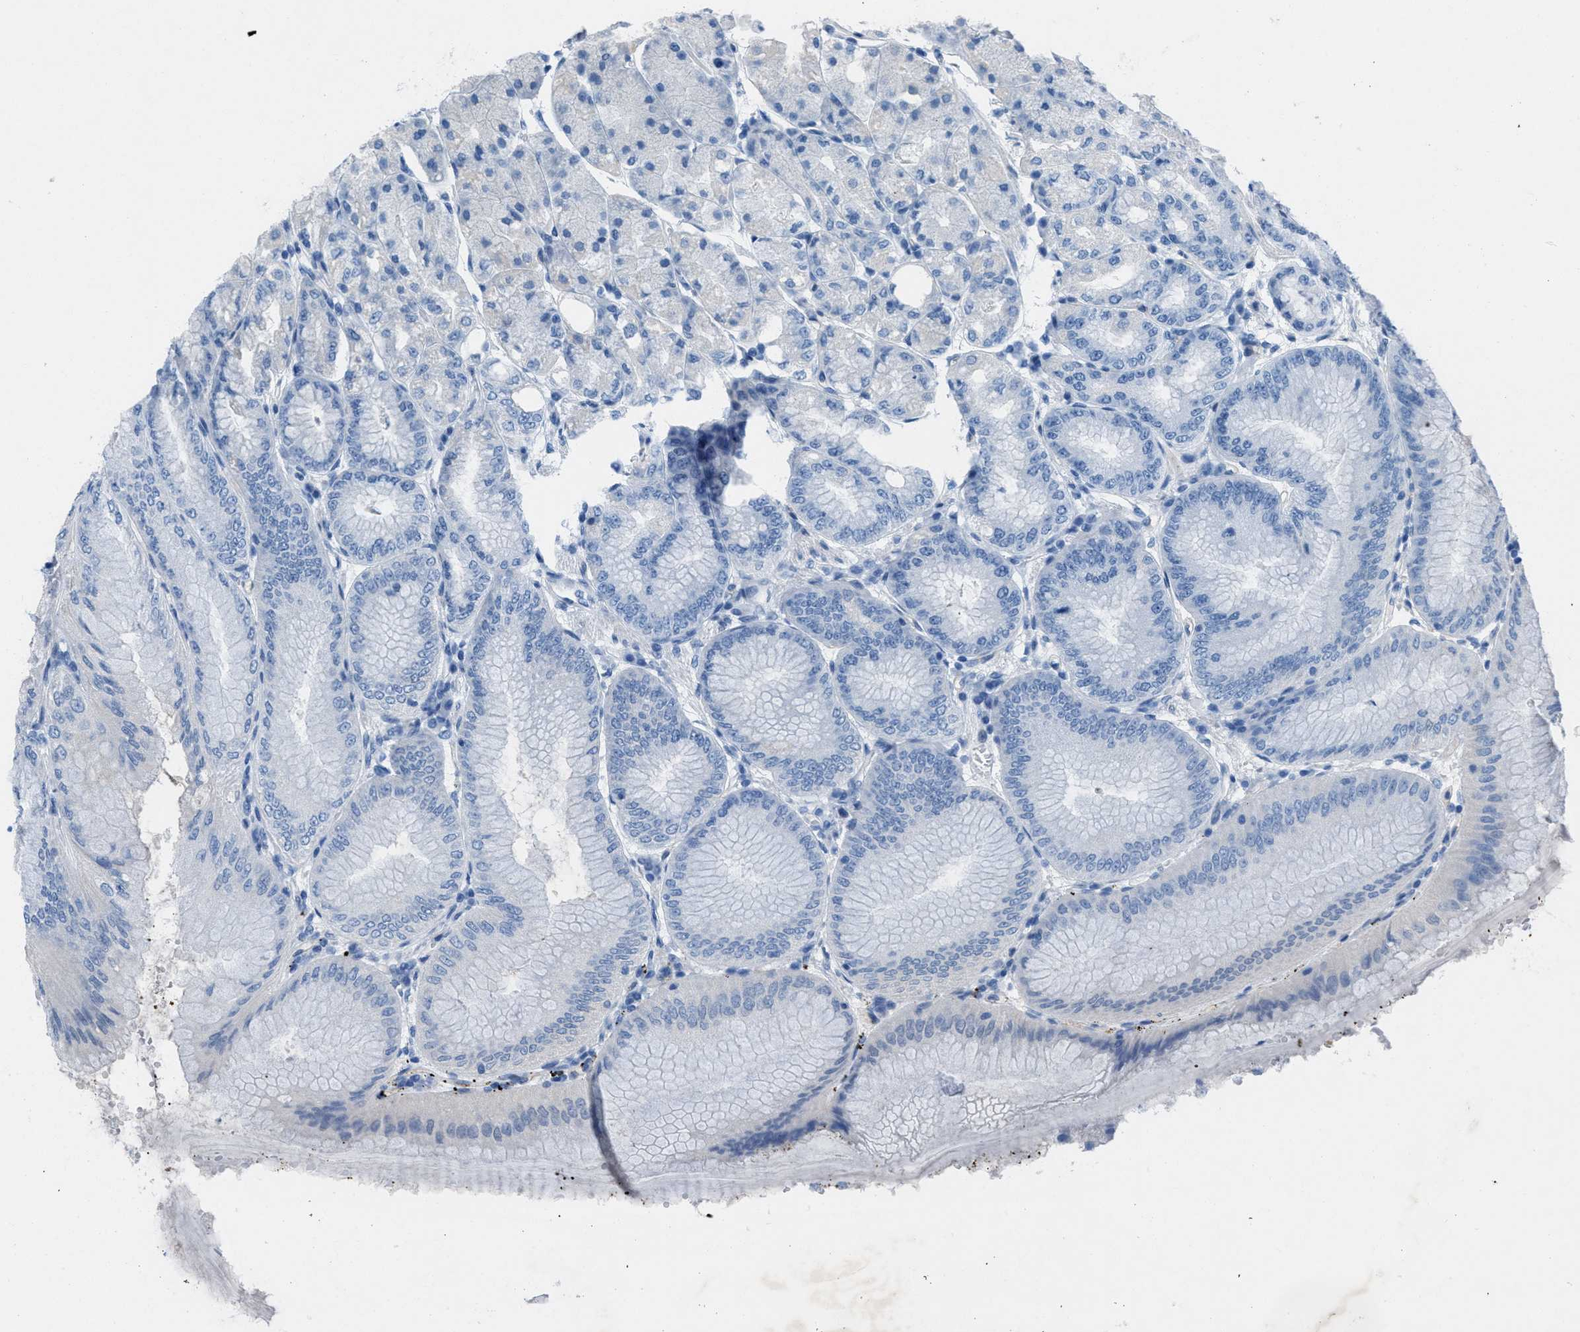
{"staining": {"intensity": "weak", "quantity": "<25%", "location": "cytoplasmic/membranous"}, "tissue": "stomach", "cell_type": "Glandular cells", "image_type": "normal", "snomed": [{"axis": "morphology", "description": "Normal tissue, NOS"}, {"axis": "topography", "description": "Stomach, lower"}], "caption": "This micrograph is of benign stomach stained with IHC to label a protein in brown with the nuclei are counter-stained blue. There is no positivity in glandular cells.", "gene": "GALNT17", "patient": {"sex": "male", "age": 71}}